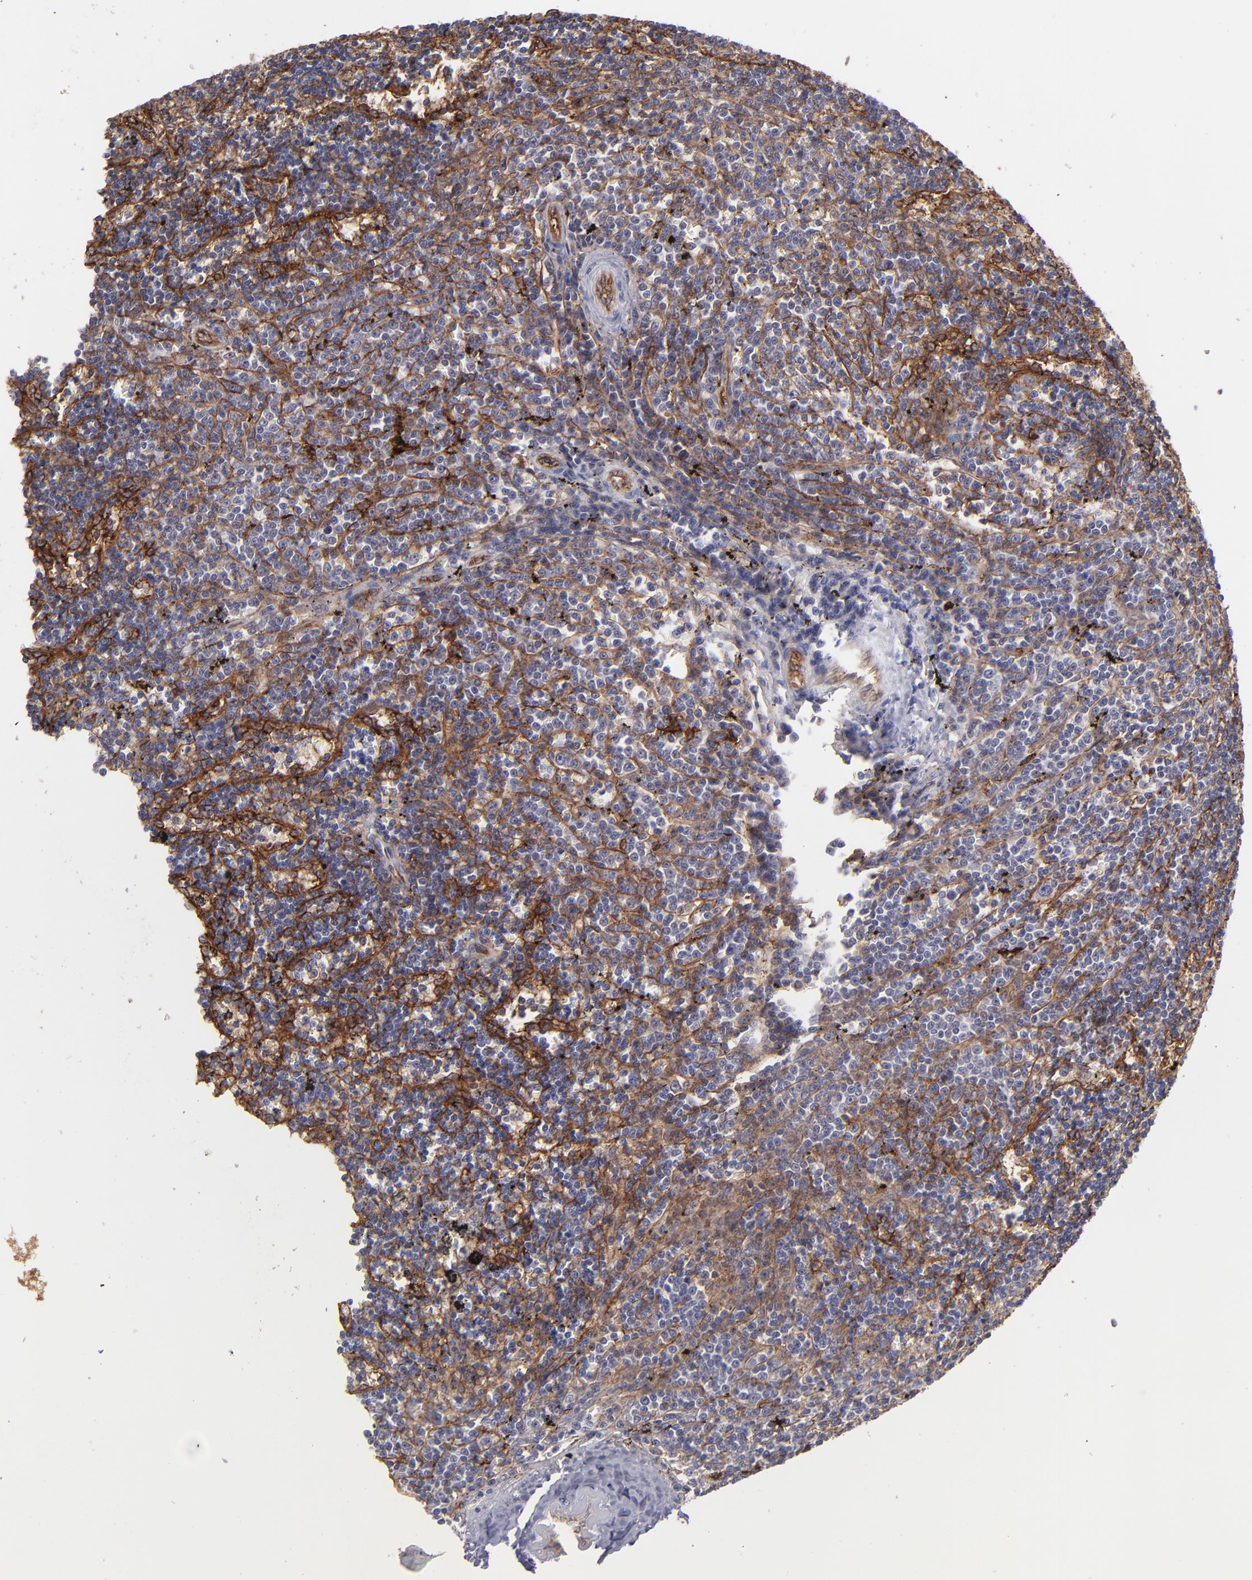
{"staining": {"intensity": "moderate", "quantity": ">75%", "location": "cytoplasmic/membranous"}, "tissue": "lymphoma", "cell_type": "Tumor cells", "image_type": "cancer", "snomed": [{"axis": "morphology", "description": "Malignant lymphoma, non-Hodgkin's type, Low grade"}, {"axis": "topography", "description": "Spleen"}], "caption": "Protein expression analysis of malignant lymphoma, non-Hodgkin's type (low-grade) shows moderate cytoplasmic/membranous positivity in about >75% of tumor cells.", "gene": "ICAM1", "patient": {"sex": "male", "age": 60}}